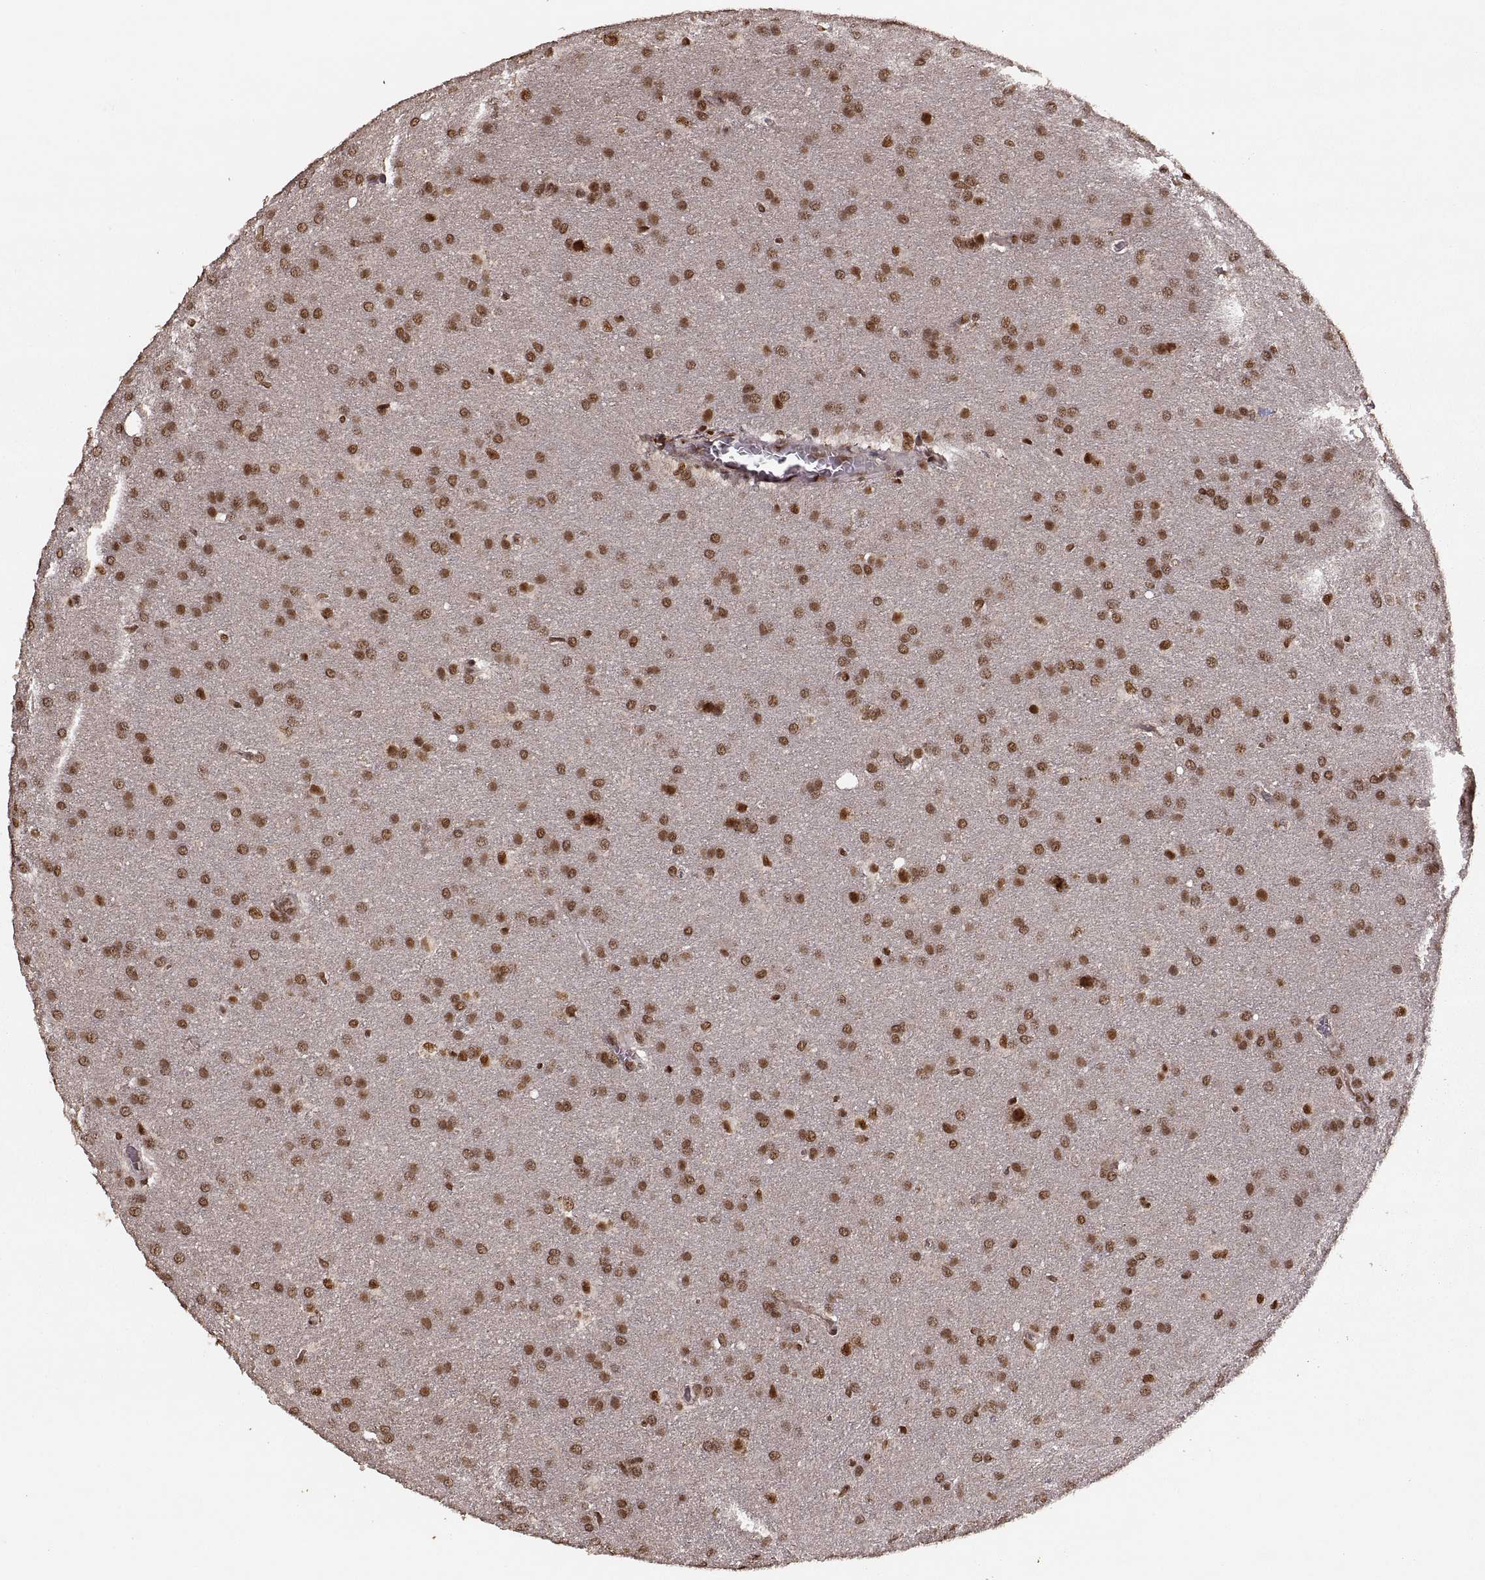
{"staining": {"intensity": "strong", "quantity": ">75%", "location": "nuclear"}, "tissue": "glioma", "cell_type": "Tumor cells", "image_type": "cancer", "snomed": [{"axis": "morphology", "description": "Glioma, malignant, Low grade"}, {"axis": "topography", "description": "Brain"}], "caption": "Tumor cells display high levels of strong nuclear staining in about >75% of cells in human low-grade glioma (malignant).", "gene": "RFT1", "patient": {"sex": "female", "age": 32}}